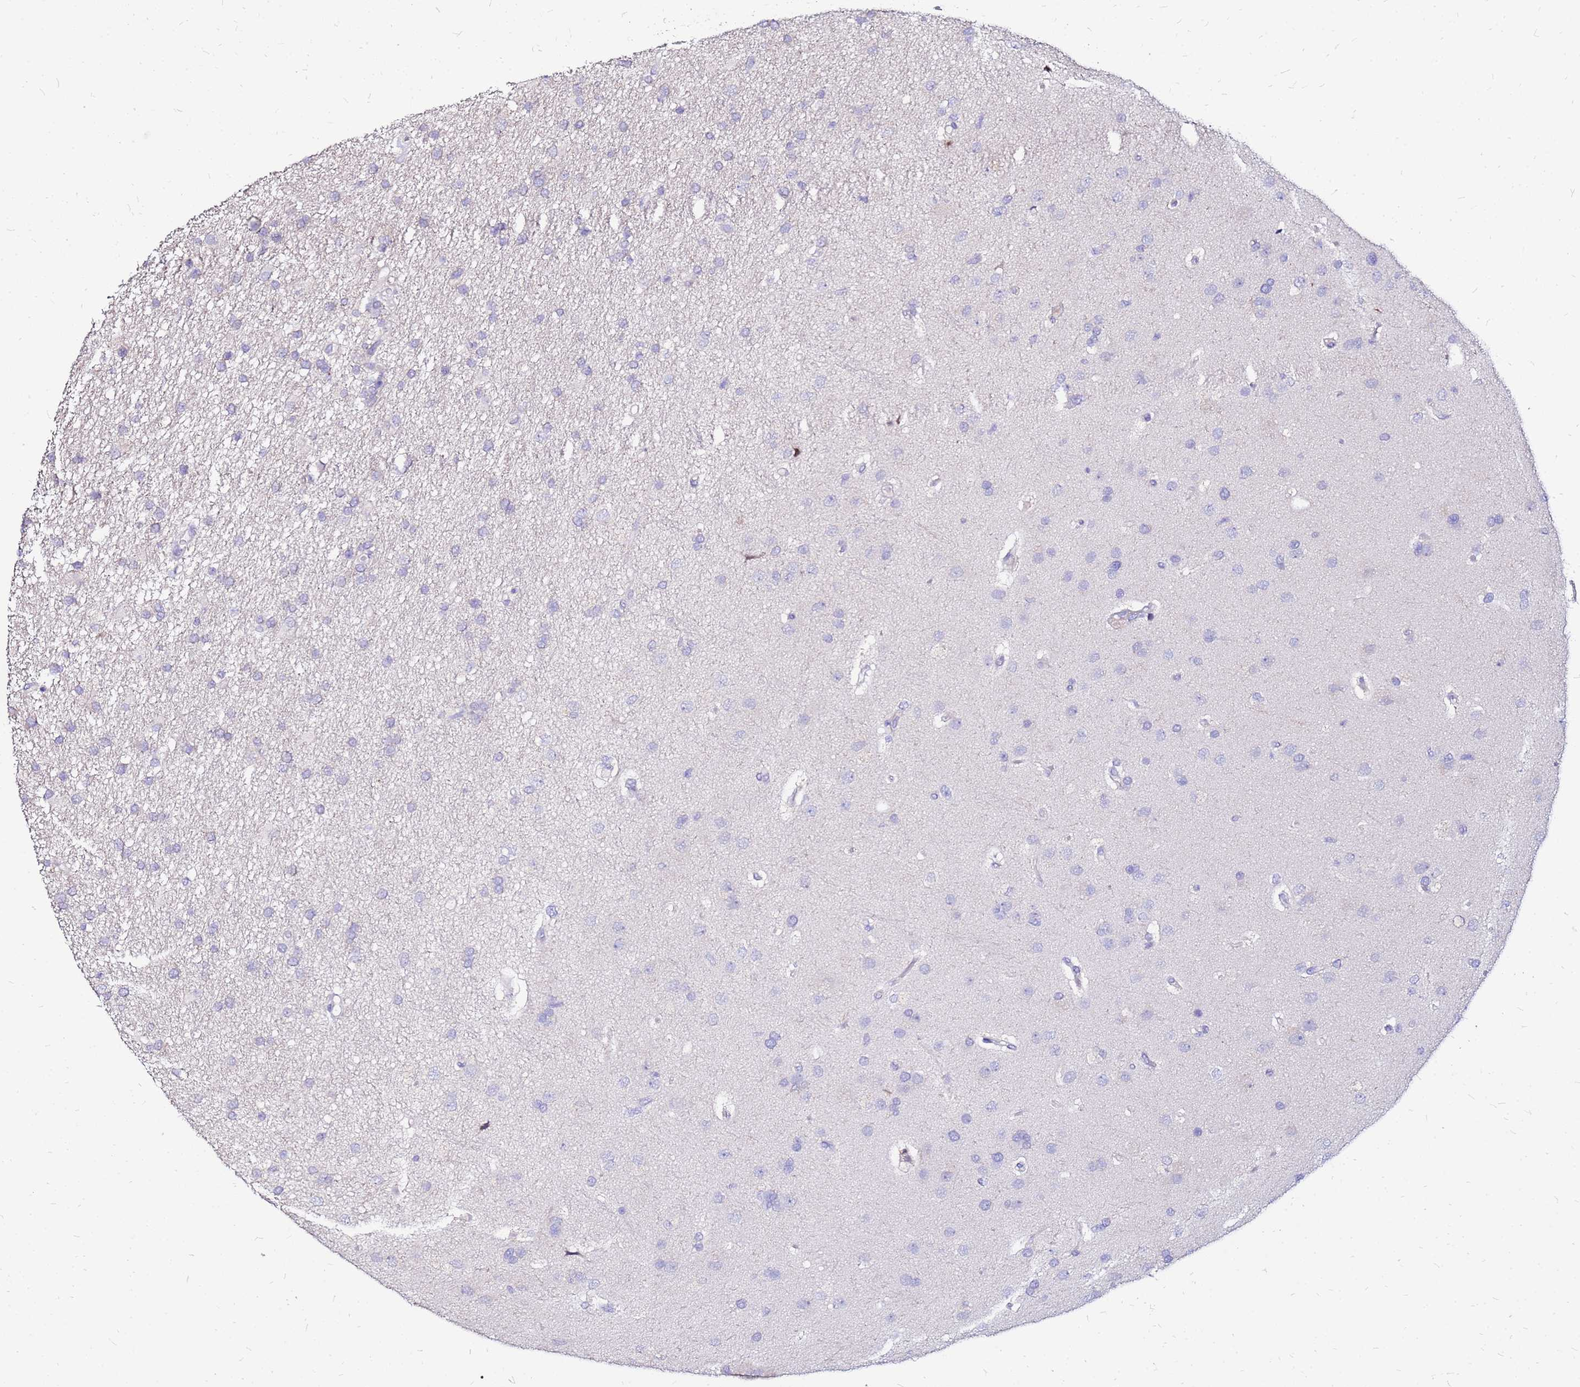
{"staining": {"intensity": "negative", "quantity": "none", "location": "none"}, "tissue": "glioma", "cell_type": "Tumor cells", "image_type": "cancer", "snomed": [{"axis": "morphology", "description": "Glioma, malignant, High grade"}, {"axis": "topography", "description": "Brain"}], "caption": "A histopathology image of human high-grade glioma (malignant) is negative for staining in tumor cells.", "gene": "ARHGEF5", "patient": {"sex": "male", "age": 77}}